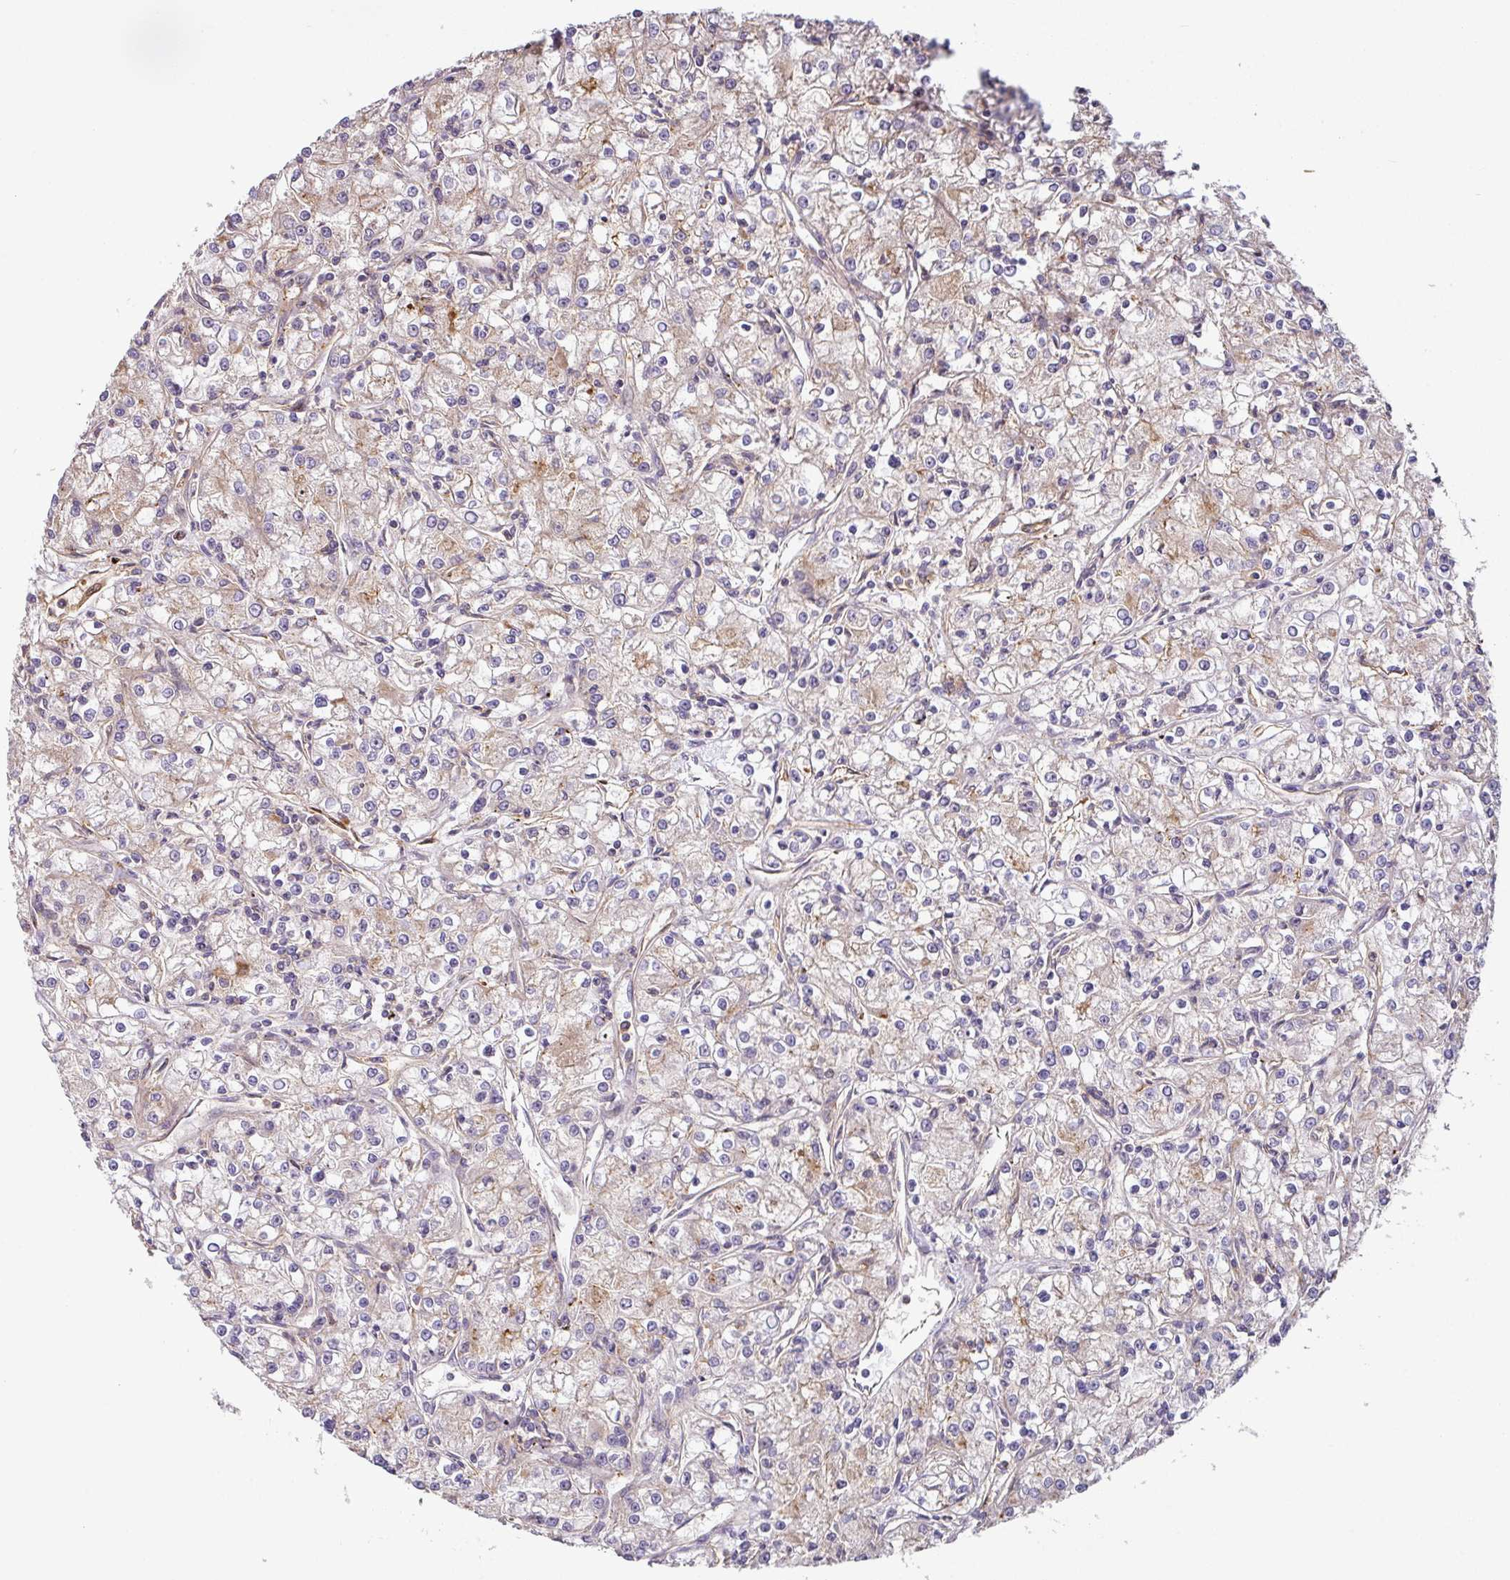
{"staining": {"intensity": "weak", "quantity": "25%-75%", "location": "cytoplasmic/membranous"}, "tissue": "renal cancer", "cell_type": "Tumor cells", "image_type": "cancer", "snomed": [{"axis": "morphology", "description": "Adenocarcinoma, NOS"}, {"axis": "topography", "description": "Kidney"}], "caption": "The immunohistochemical stain labels weak cytoplasmic/membranous staining in tumor cells of renal cancer (adenocarcinoma) tissue. (DAB = brown stain, brightfield microscopy at high magnification).", "gene": "CASP2", "patient": {"sex": "female", "age": 59}}